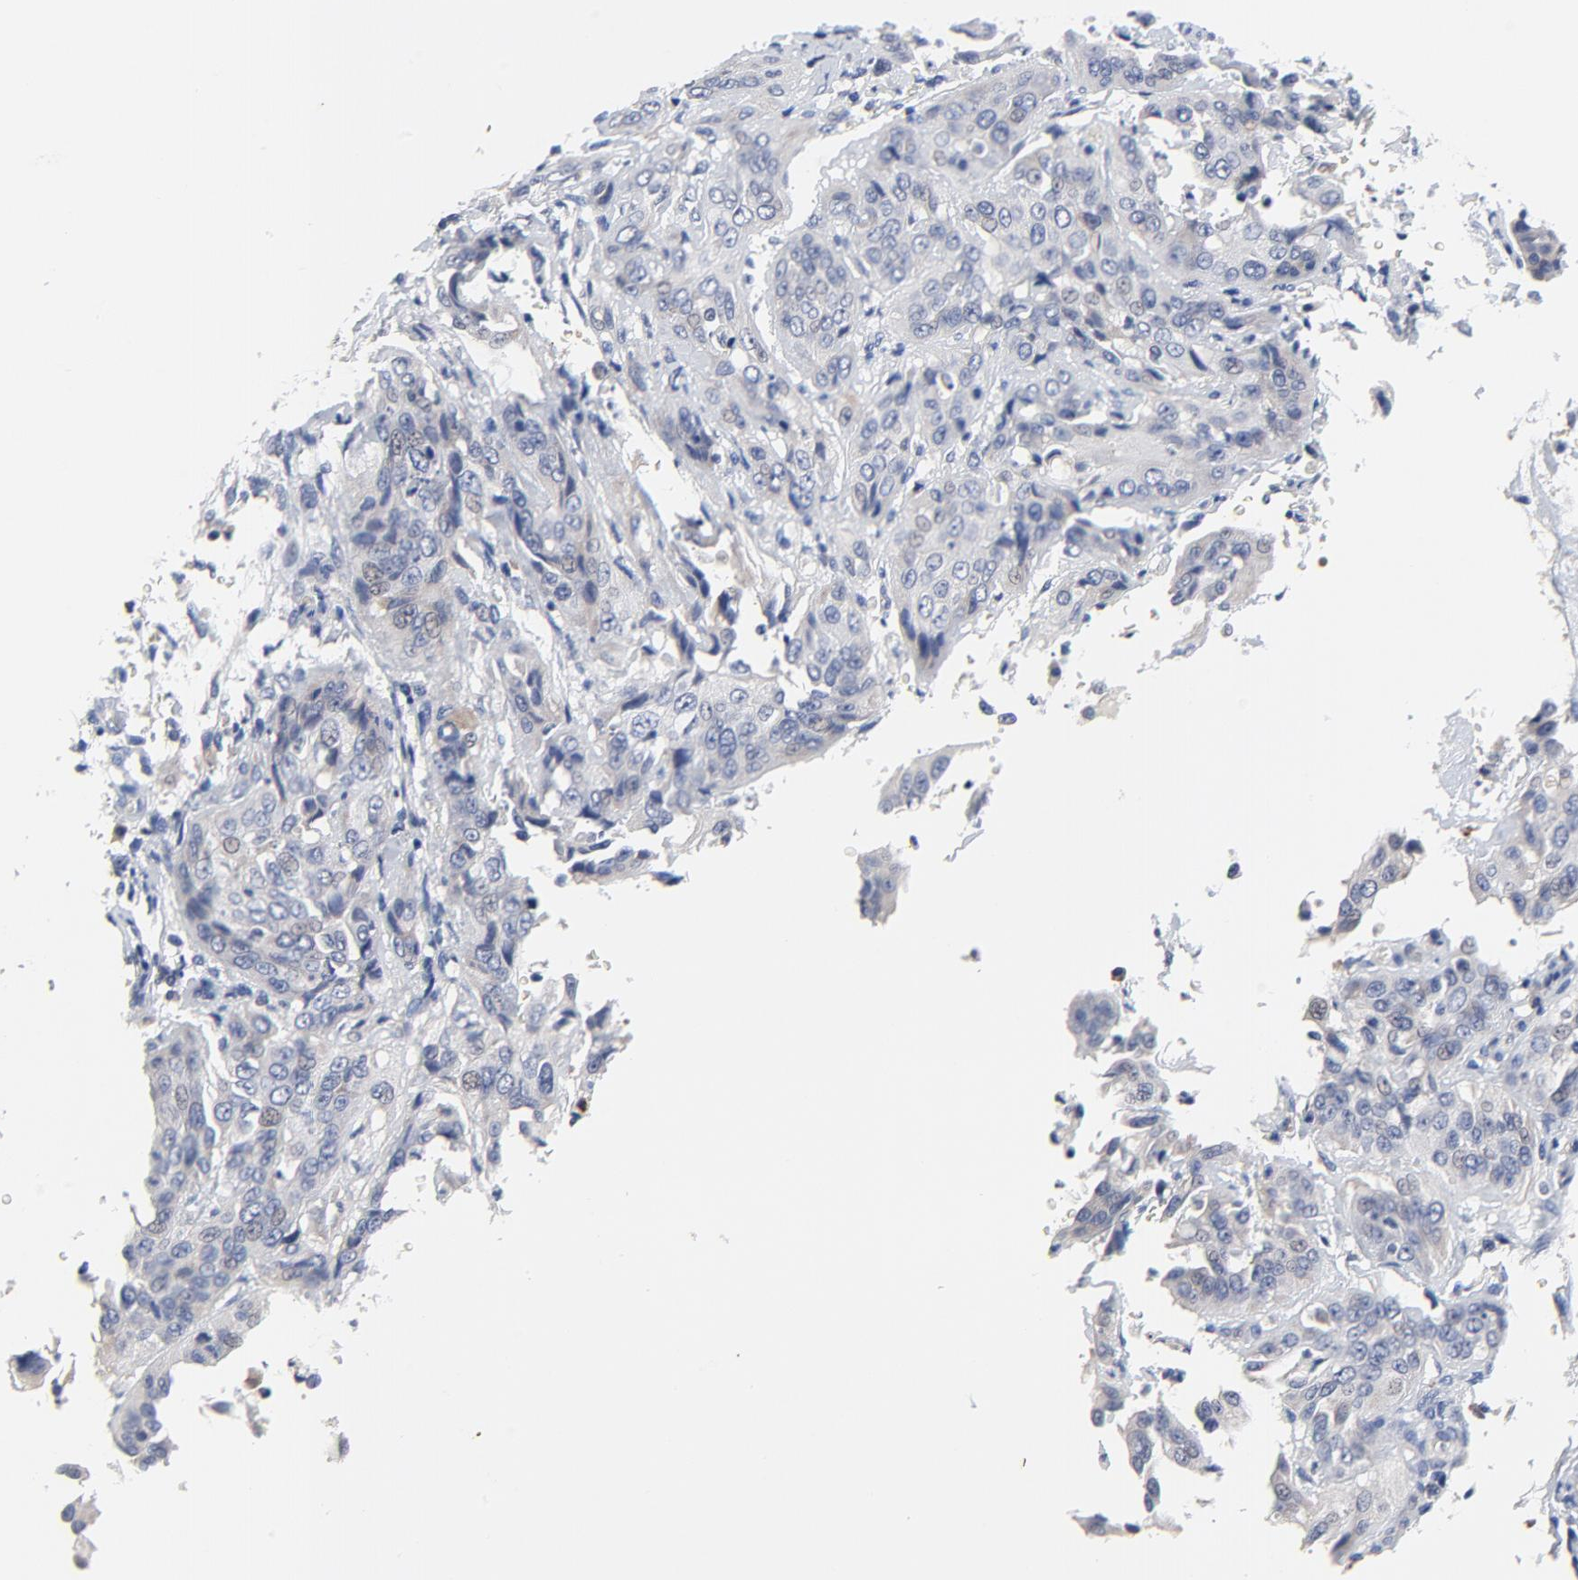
{"staining": {"intensity": "negative", "quantity": "none", "location": "none"}, "tissue": "cervical cancer", "cell_type": "Tumor cells", "image_type": "cancer", "snomed": [{"axis": "morphology", "description": "Squamous cell carcinoma, NOS"}, {"axis": "topography", "description": "Cervix"}], "caption": "Tumor cells show no significant expression in cervical squamous cell carcinoma. (DAB IHC, high magnification).", "gene": "FBXL5", "patient": {"sex": "female", "age": 41}}